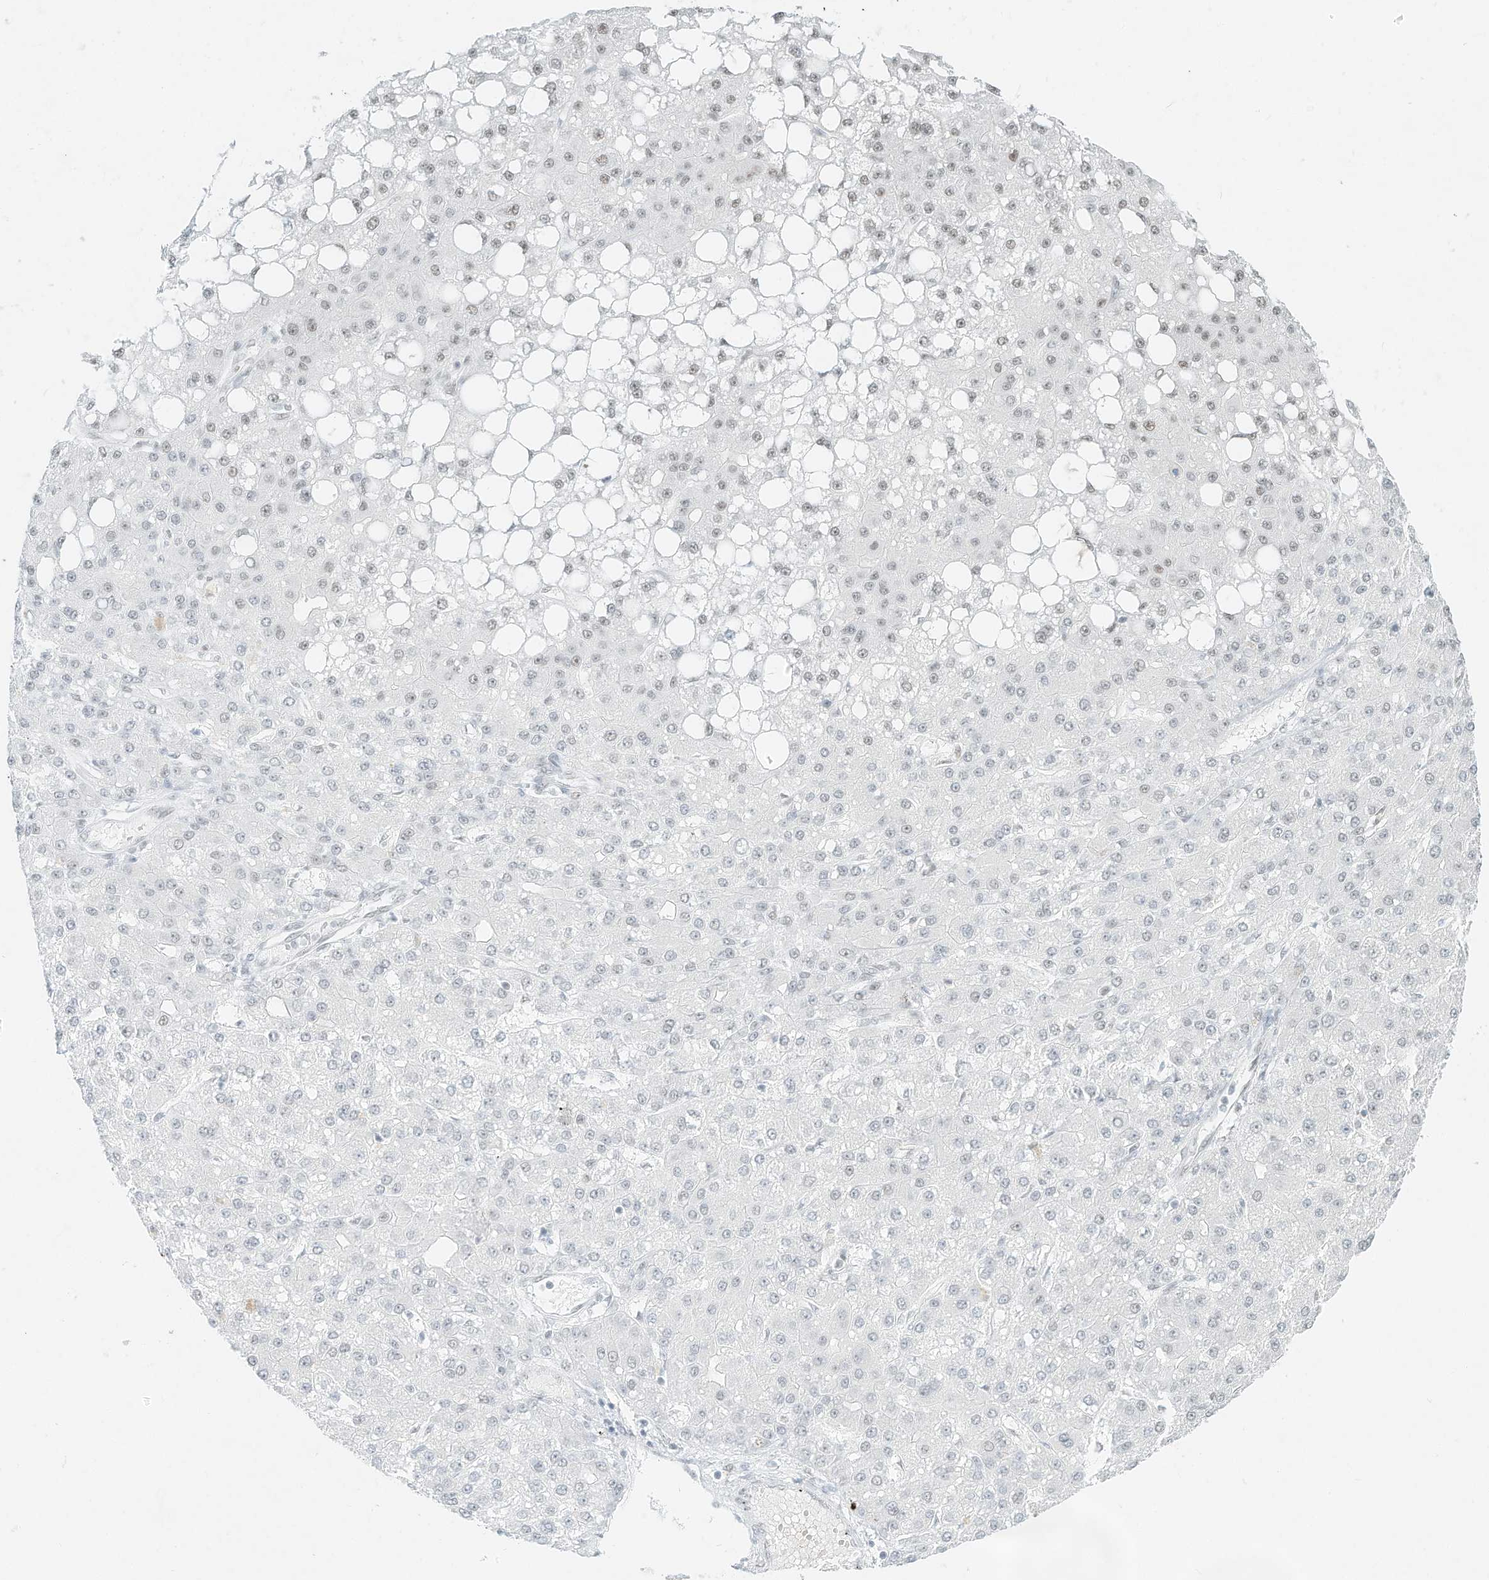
{"staining": {"intensity": "negative", "quantity": "none", "location": "none"}, "tissue": "liver cancer", "cell_type": "Tumor cells", "image_type": "cancer", "snomed": [{"axis": "morphology", "description": "Carcinoma, Hepatocellular, NOS"}, {"axis": "topography", "description": "Liver"}], "caption": "Immunohistochemistry of human hepatocellular carcinoma (liver) shows no staining in tumor cells.", "gene": "PGC", "patient": {"sex": "male", "age": 67}}